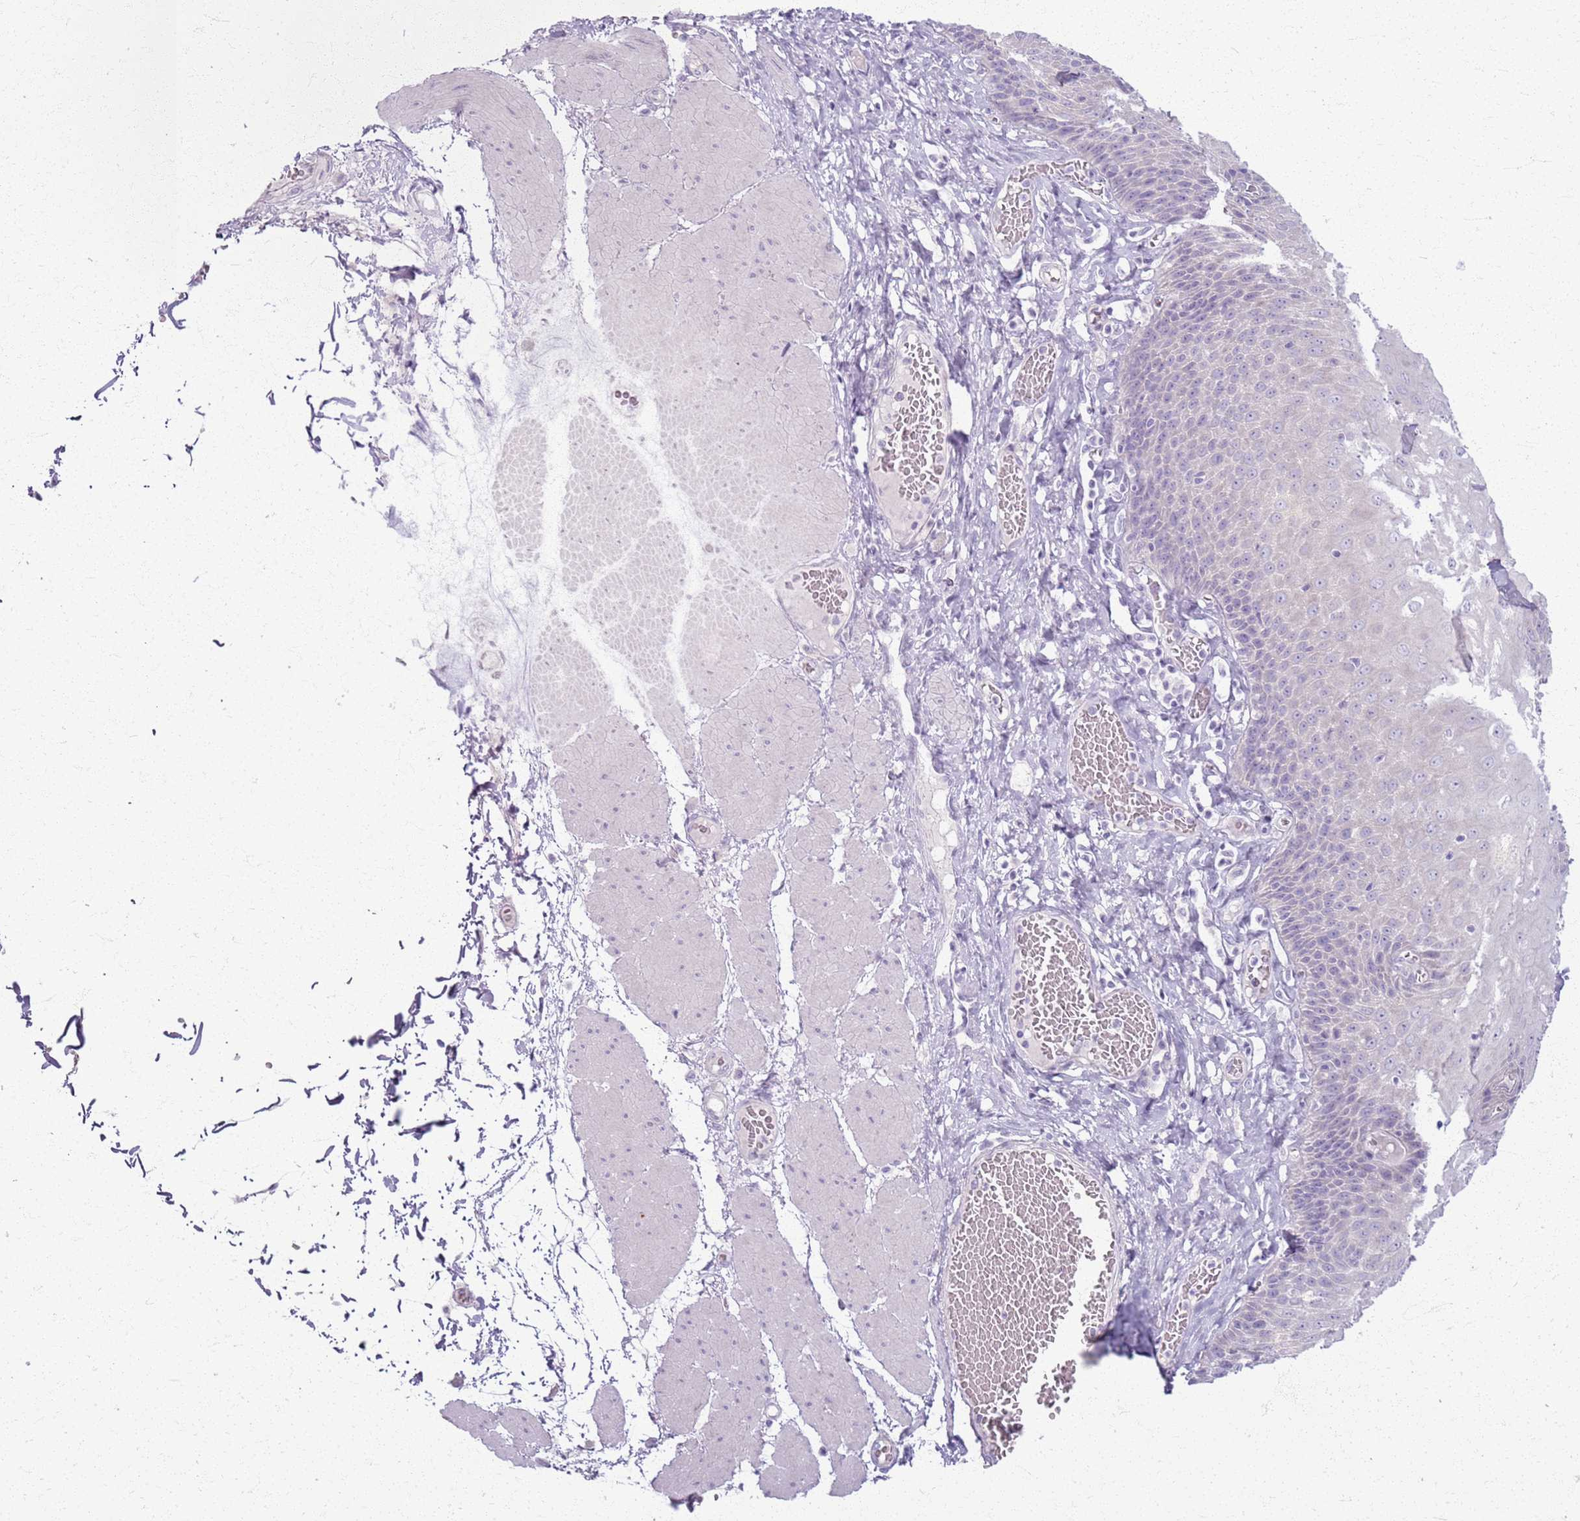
{"staining": {"intensity": "negative", "quantity": "none", "location": "none"}, "tissue": "esophagus", "cell_type": "Squamous epithelial cells", "image_type": "normal", "snomed": [{"axis": "morphology", "description": "Normal tissue, NOS"}, {"axis": "topography", "description": "Esophagus"}], "caption": "Immunohistochemistry photomicrograph of unremarkable esophagus stained for a protein (brown), which reveals no staining in squamous epithelial cells. The staining is performed using DAB (3,3'-diaminobenzidine) brown chromogen with nuclei counter-stained in using hematoxylin.", "gene": "CSRP3", "patient": {"sex": "male", "age": 60}}